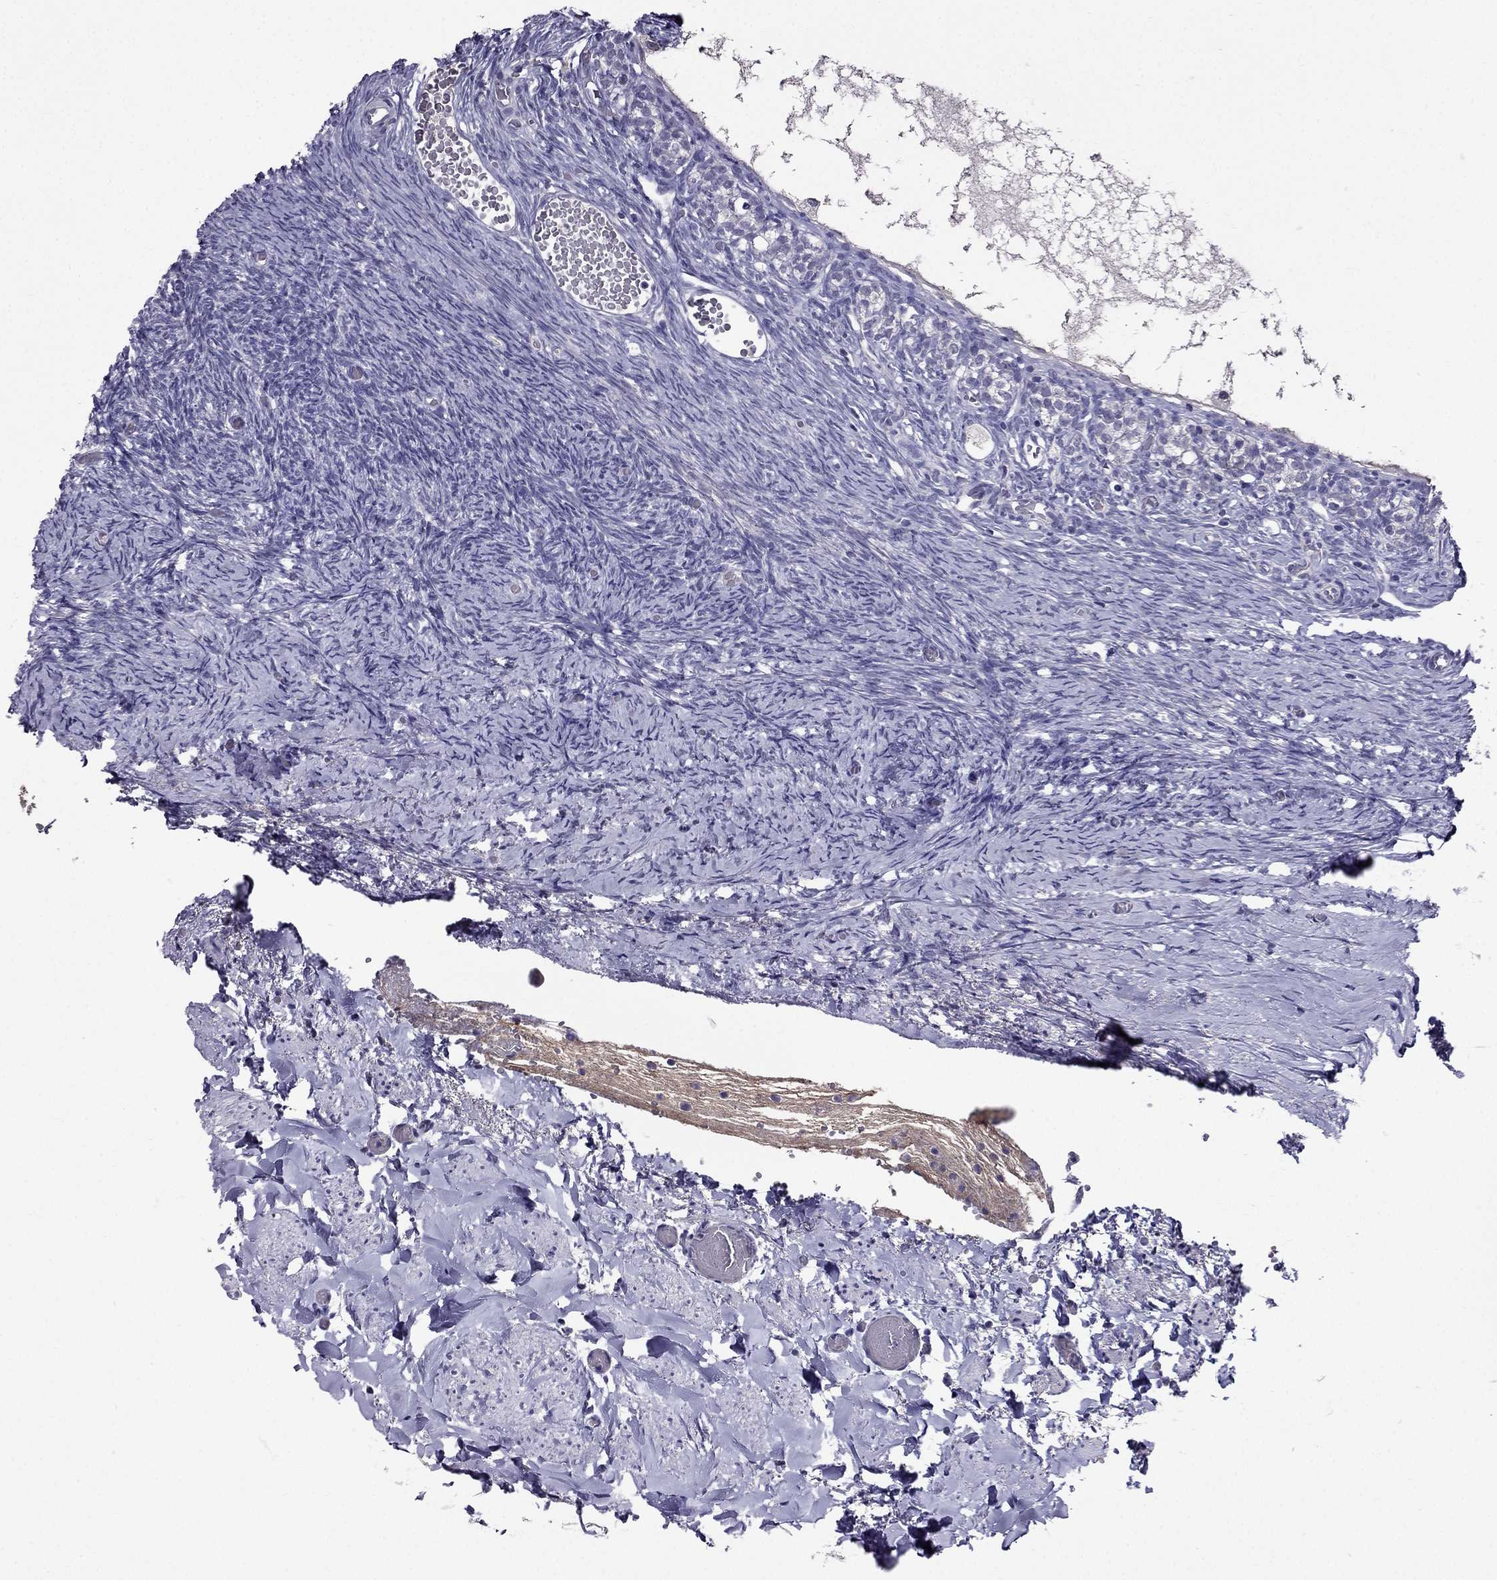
{"staining": {"intensity": "negative", "quantity": "none", "location": "none"}, "tissue": "ovary", "cell_type": "Follicle cells", "image_type": "normal", "snomed": [{"axis": "morphology", "description": "Normal tissue, NOS"}, {"axis": "topography", "description": "Ovary"}], "caption": "Follicle cells show no significant positivity in normal ovary. (DAB (3,3'-diaminobenzidine) immunohistochemistry, high magnification).", "gene": "DUSP15", "patient": {"sex": "female", "age": 39}}